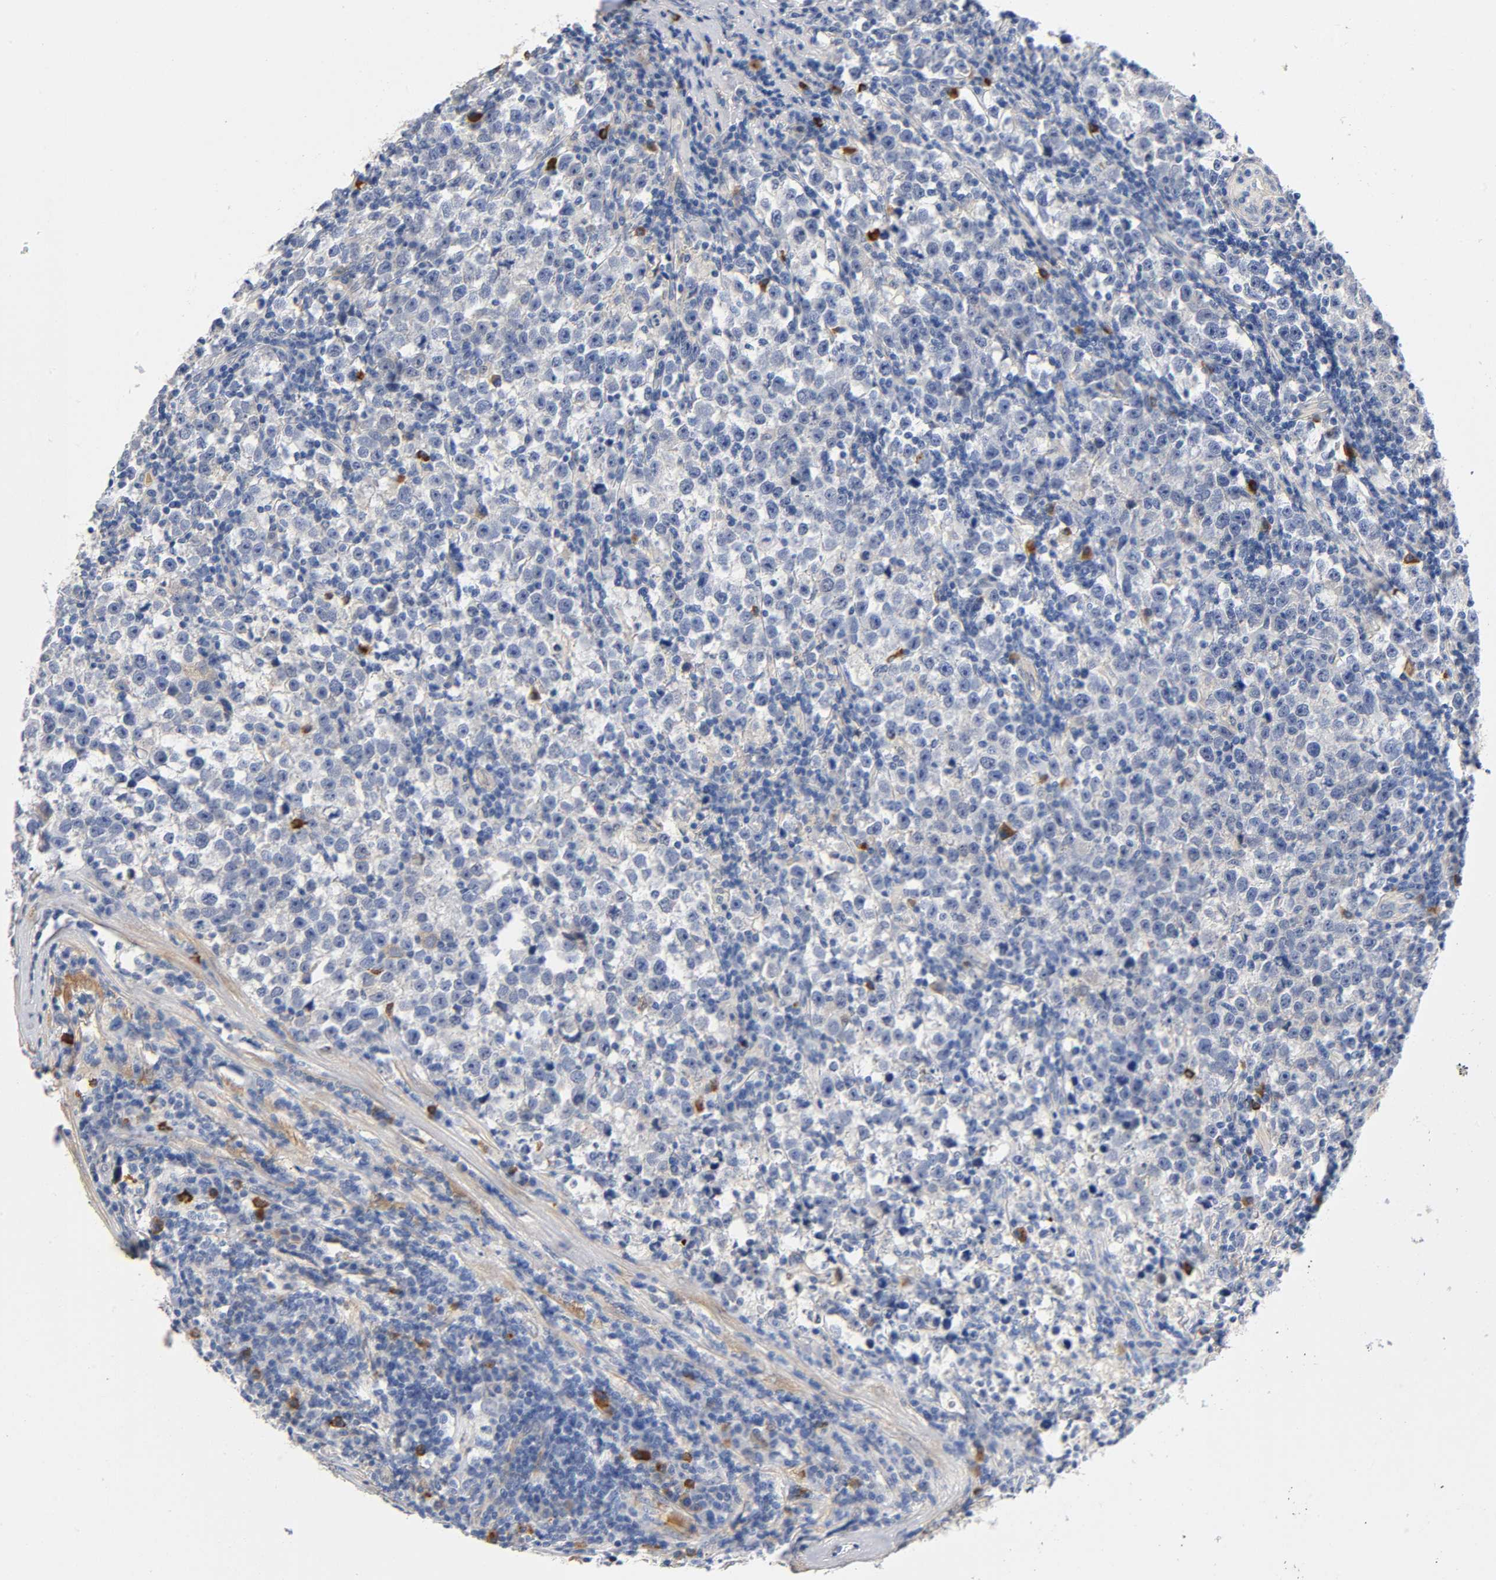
{"staining": {"intensity": "moderate", "quantity": "<25%", "location": "cytoplasmic/membranous"}, "tissue": "testis cancer", "cell_type": "Tumor cells", "image_type": "cancer", "snomed": [{"axis": "morphology", "description": "Seminoma, NOS"}, {"axis": "topography", "description": "Testis"}], "caption": "Testis cancer tissue demonstrates moderate cytoplasmic/membranous staining in approximately <25% of tumor cells, visualized by immunohistochemistry. The staining is performed using DAB (3,3'-diaminobenzidine) brown chromogen to label protein expression. The nuclei are counter-stained blue using hematoxylin.", "gene": "TNC", "patient": {"sex": "male", "age": 43}}